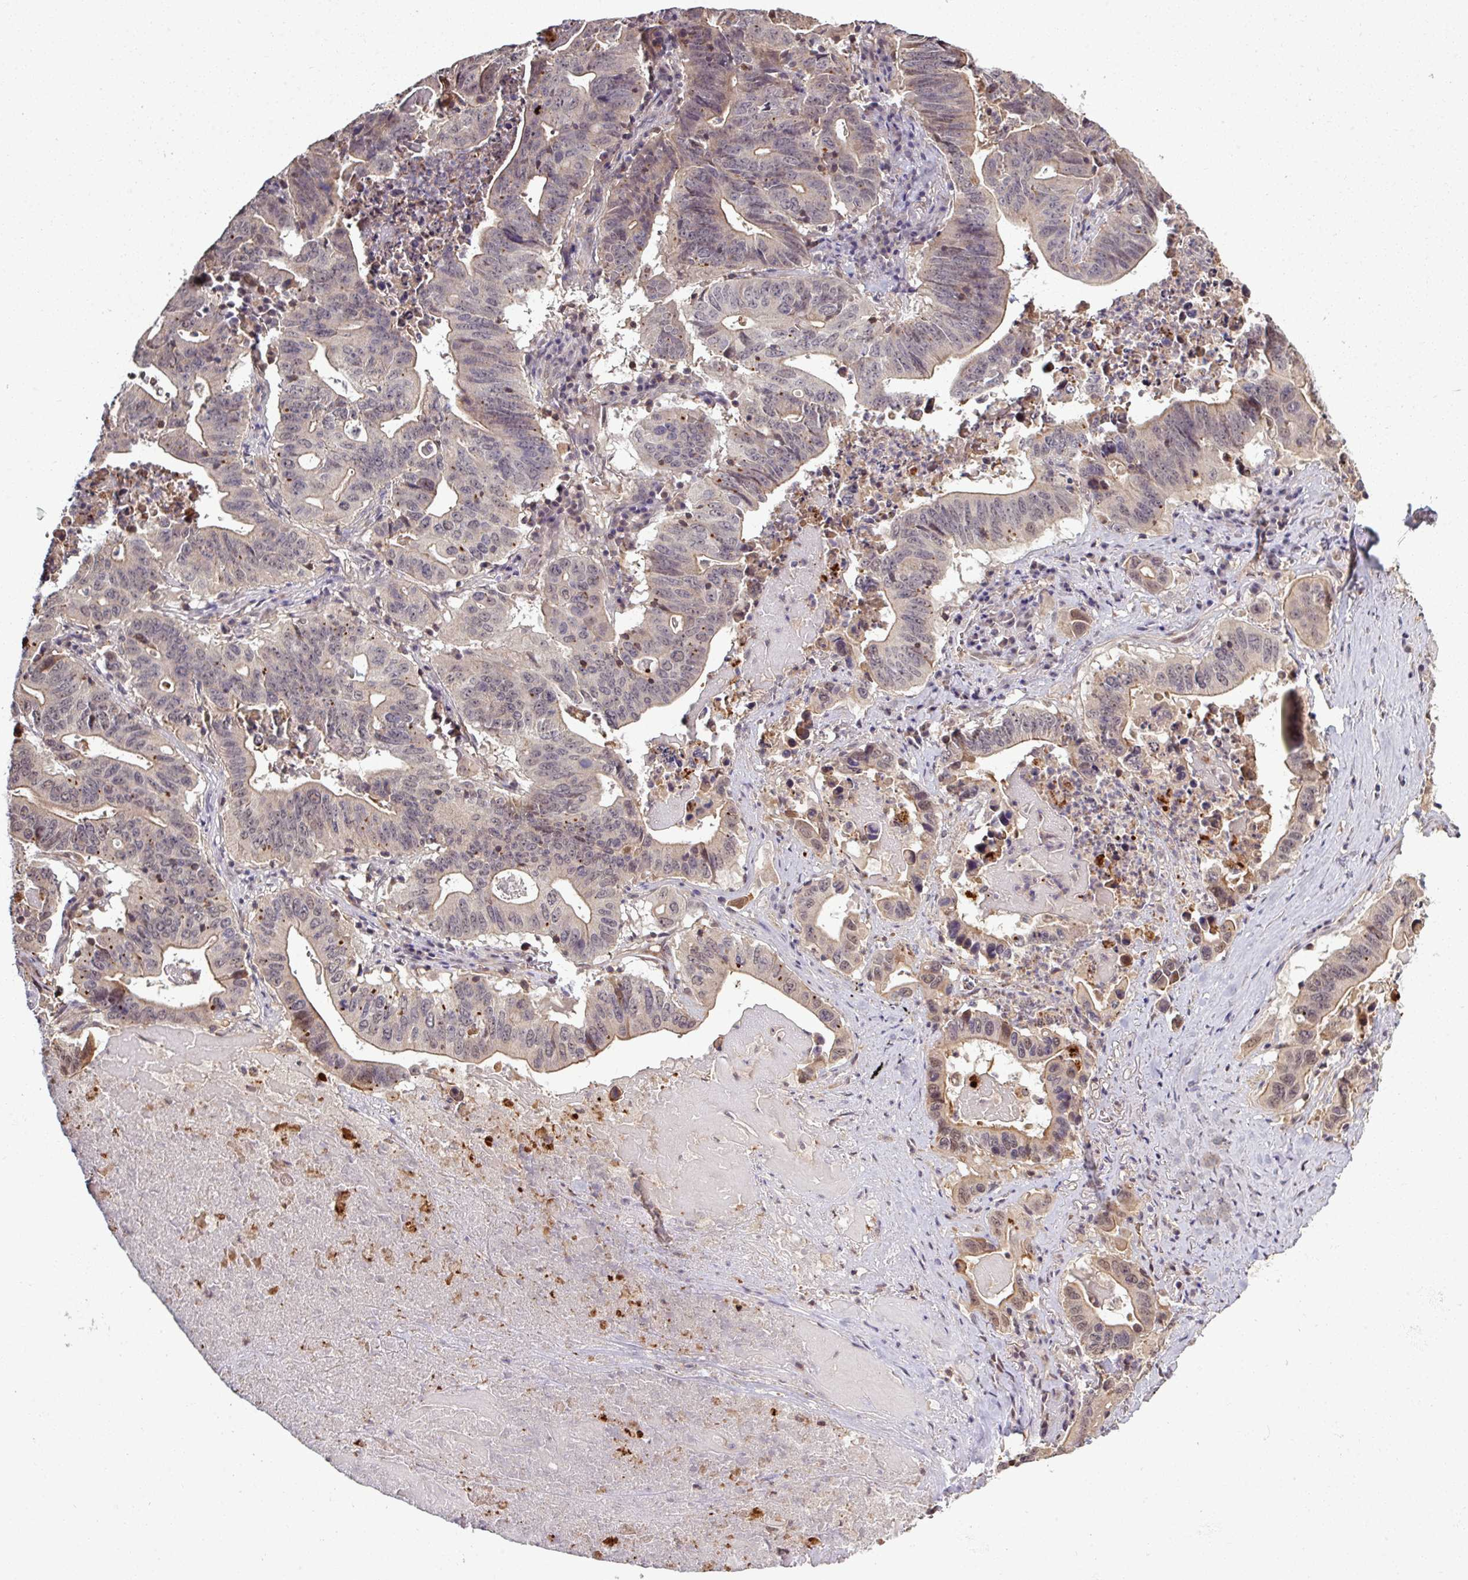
{"staining": {"intensity": "weak", "quantity": "25%-75%", "location": "cytoplasmic/membranous,nuclear"}, "tissue": "lung cancer", "cell_type": "Tumor cells", "image_type": "cancer", "snomed": [{"axis": "morphology", "description": "Adenocarcinoma, NOS"}, {"axis": "topography", "description": "Lung"}], "caption": "Adenocarcinoma (lung) stained with a brown dye displays weak cytoplasmic/membranous and nuclear positive staining in approximately 25%-75% of tumor cells.", "gene": "TUSC3", "patient": {"sex": "female", "age": 60}}